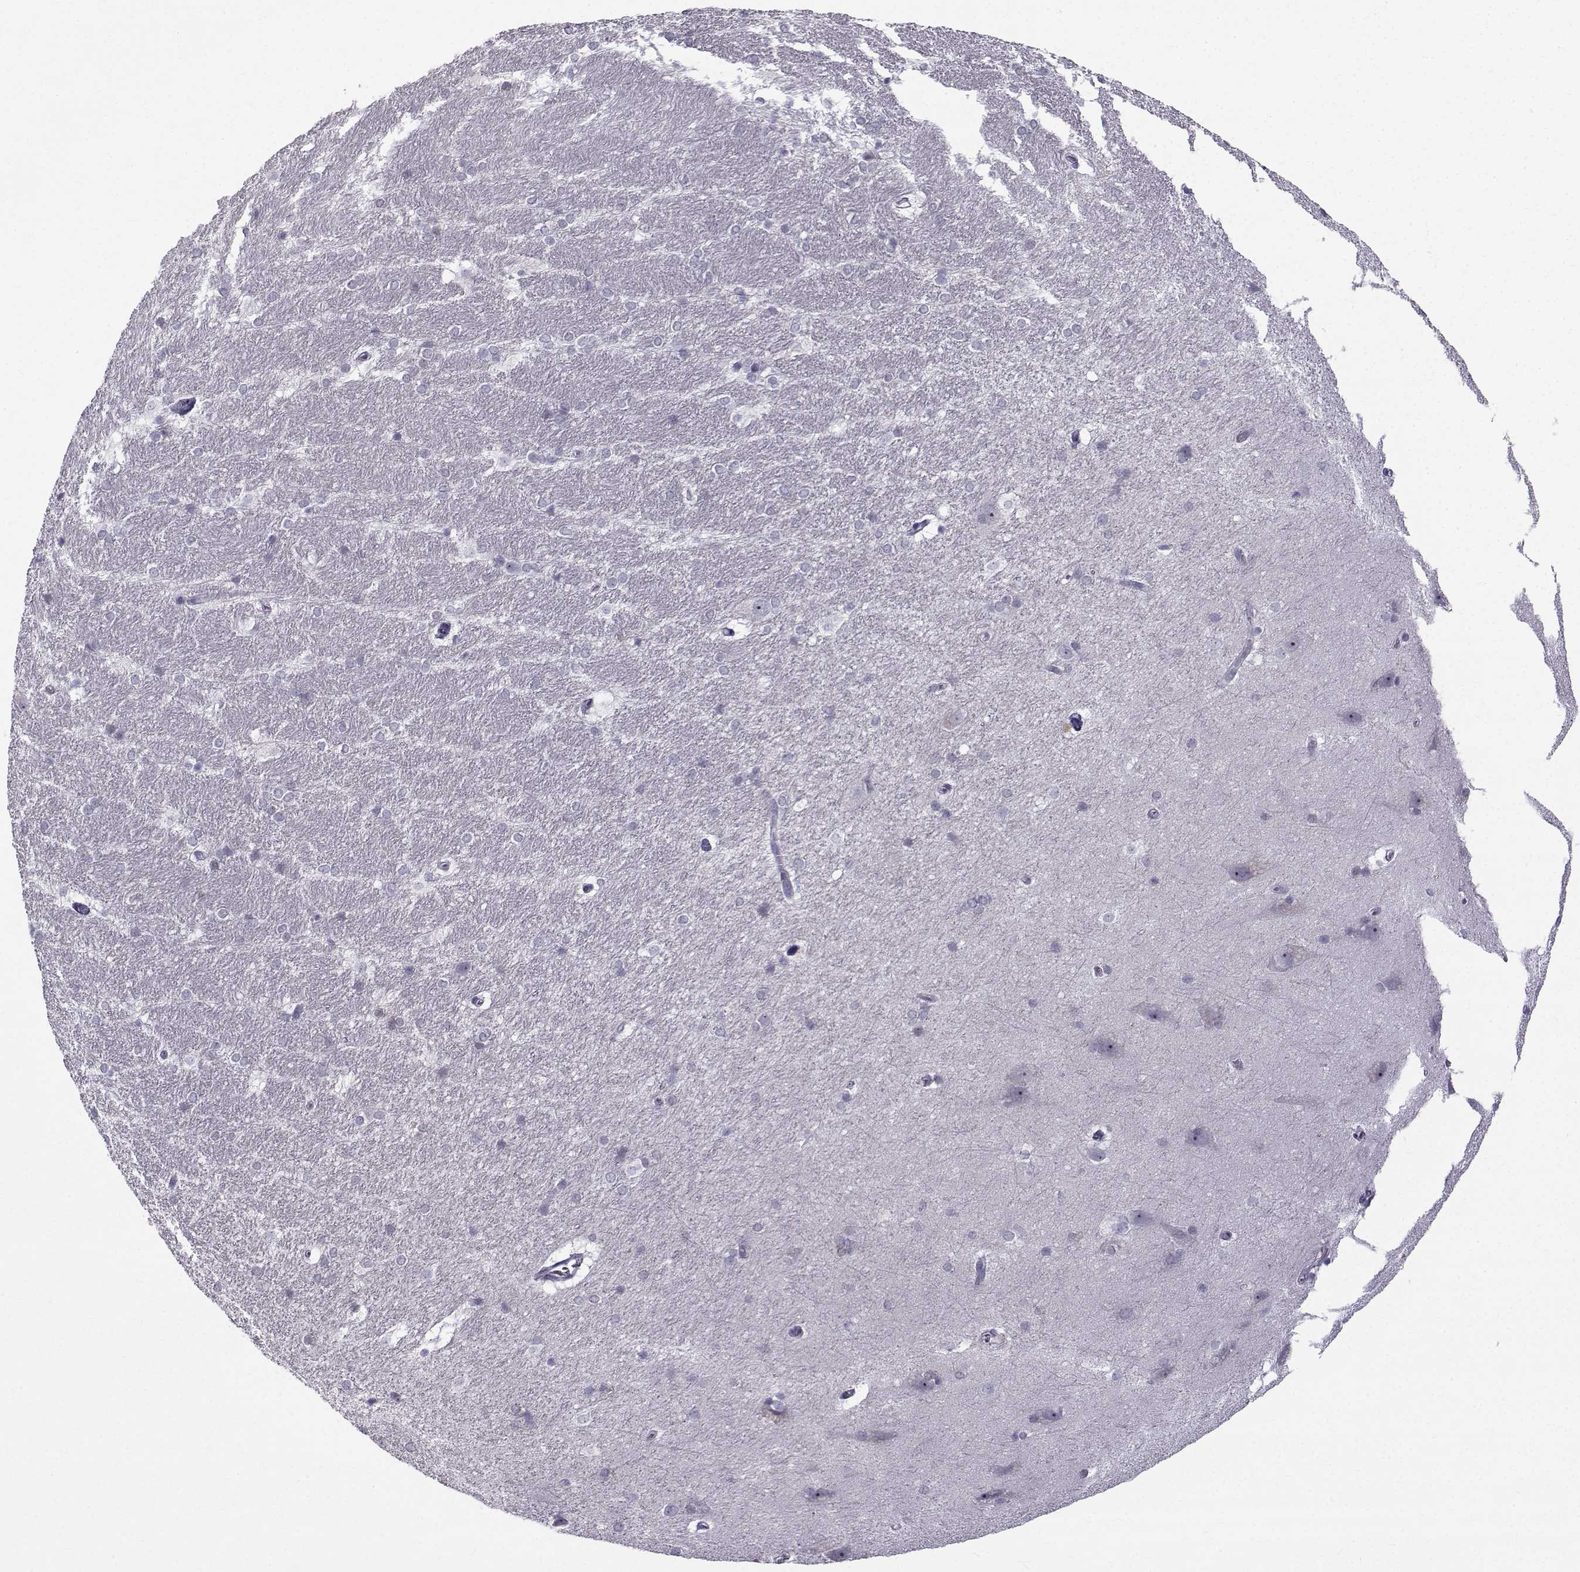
{"staining": {"intensity": "negative", "quantity": "none", "location": "none"}, "tissue": "hippocampus", "cell_type": "Glial cells", "image_type": "normal", "snomed": [{"axis": "morphology", "description": "Normal tissue, NOS"}, {"axis": "topography", "description": "Cerebral cortex"}, {"axis": "topography", "description": "Hippocampus"}], "caption": "High power microscopy micrograph of an IHC photomicrograph of normal hippocampus, revealing no significant positivity in glial cells. Brightfield microscopy of IHC stained with DAB (brown) and hematoxylin (blue), captured at high magnification.", "gene": "ROPN1B", "patient": {"sex": "female", "age": 19}}